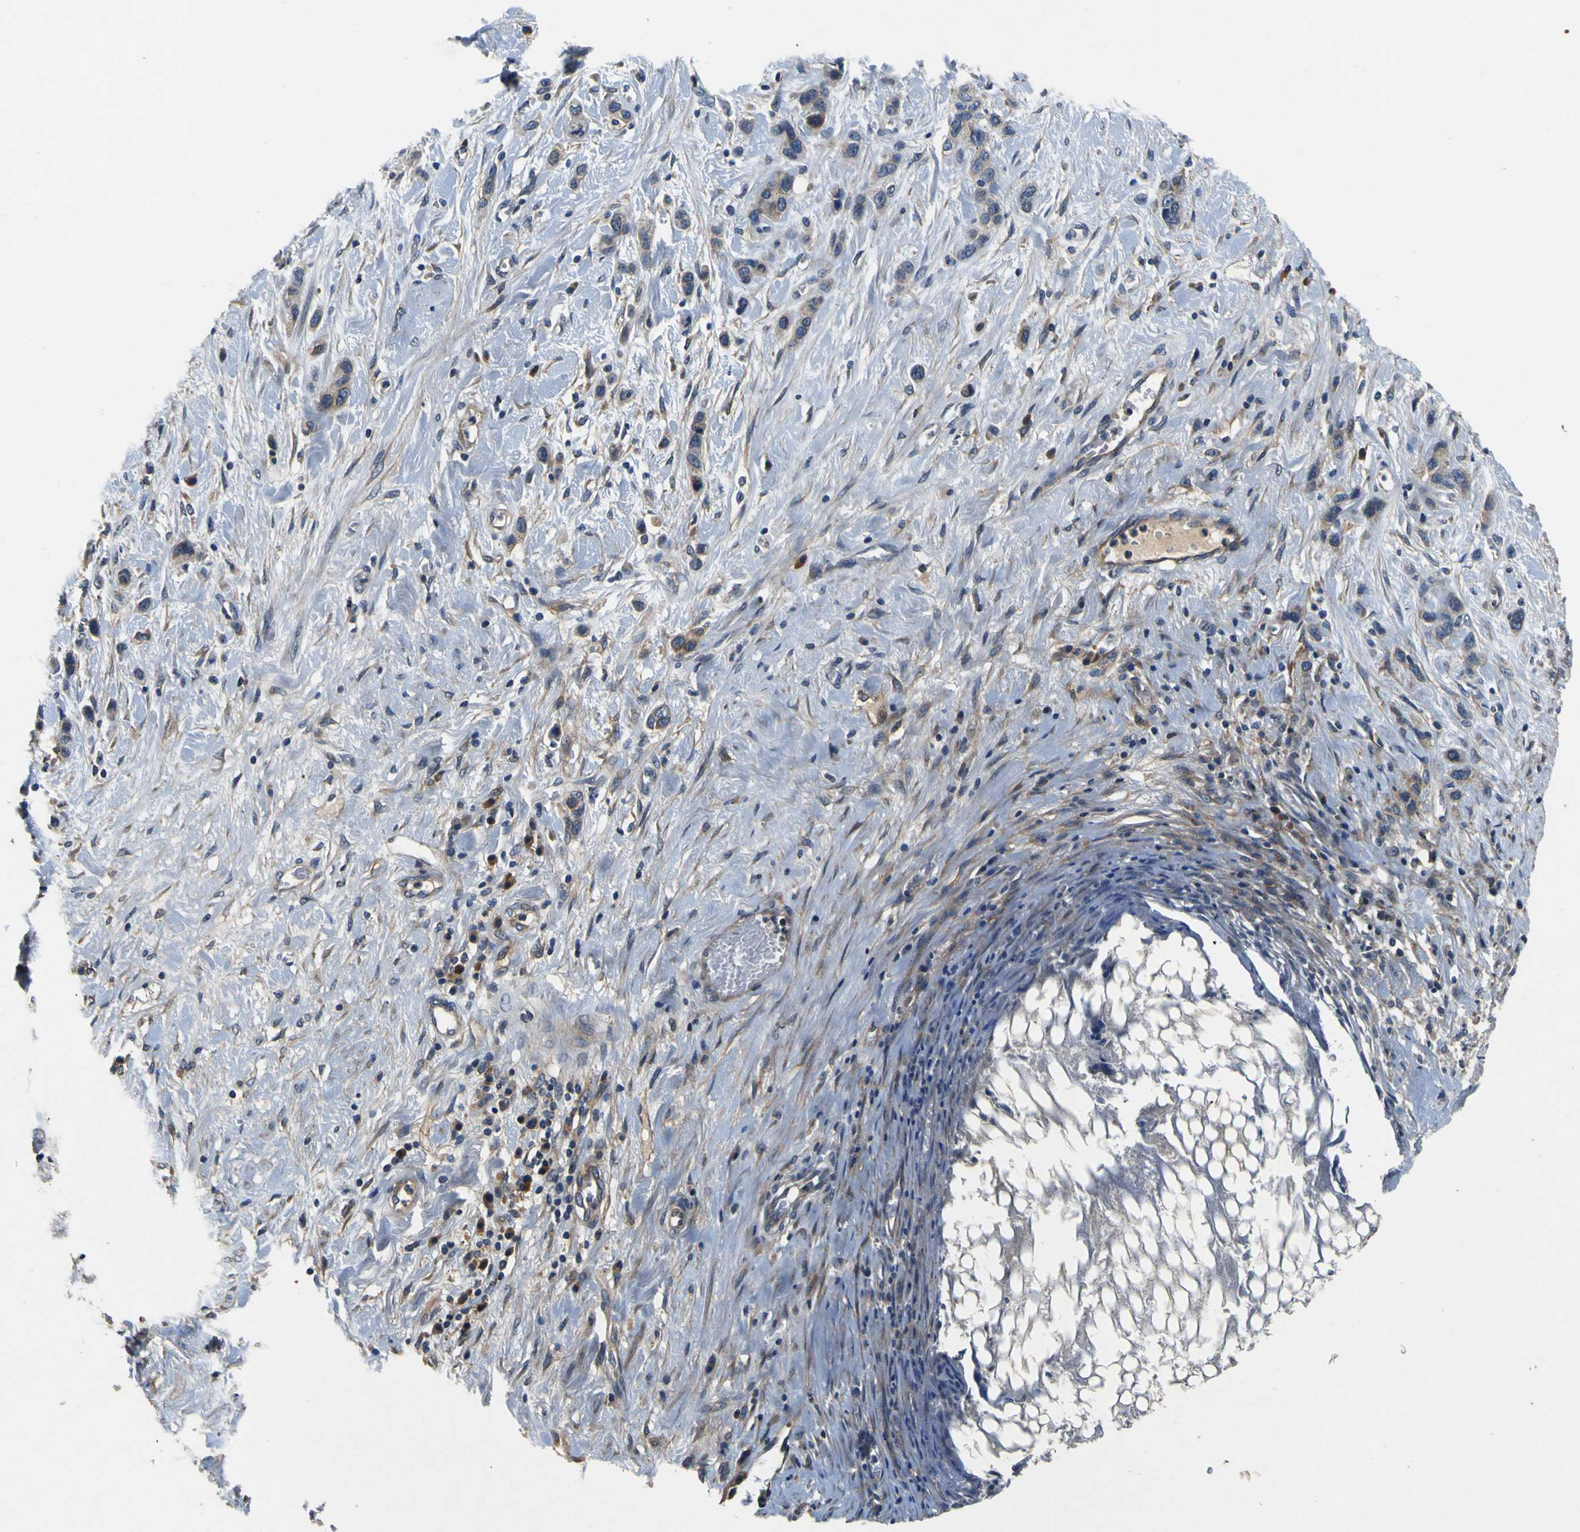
{"staining": {"intensity": "weak", "quantity": "25%-75%", "location": "cytoplasmic/membranous"}, "tissue": "stomach cancer", "cell_type": "Tumor cells", "image_type": "cancer", "snomed": [{"axis": "morphology", "description": "Adenocarcinoma, NOS"}, {"axis": "morphology", "description": "Adenocarcinoma, High grade"}, {"axis": "topography", "description": "Stomach, upper"}, {"axis": "topography", "description": "Stomach, lower"}], "caption": "A photomicrograph showing weak cytoplasmic/membranous staining in approximately 25%-75% of tumor cells in adenocarcinoma (high-grade) (stomach), as visualized by brown immunohistochemical staining.", "gene": "EPHB4", "patient": {"sex": "female", "age": 65}}